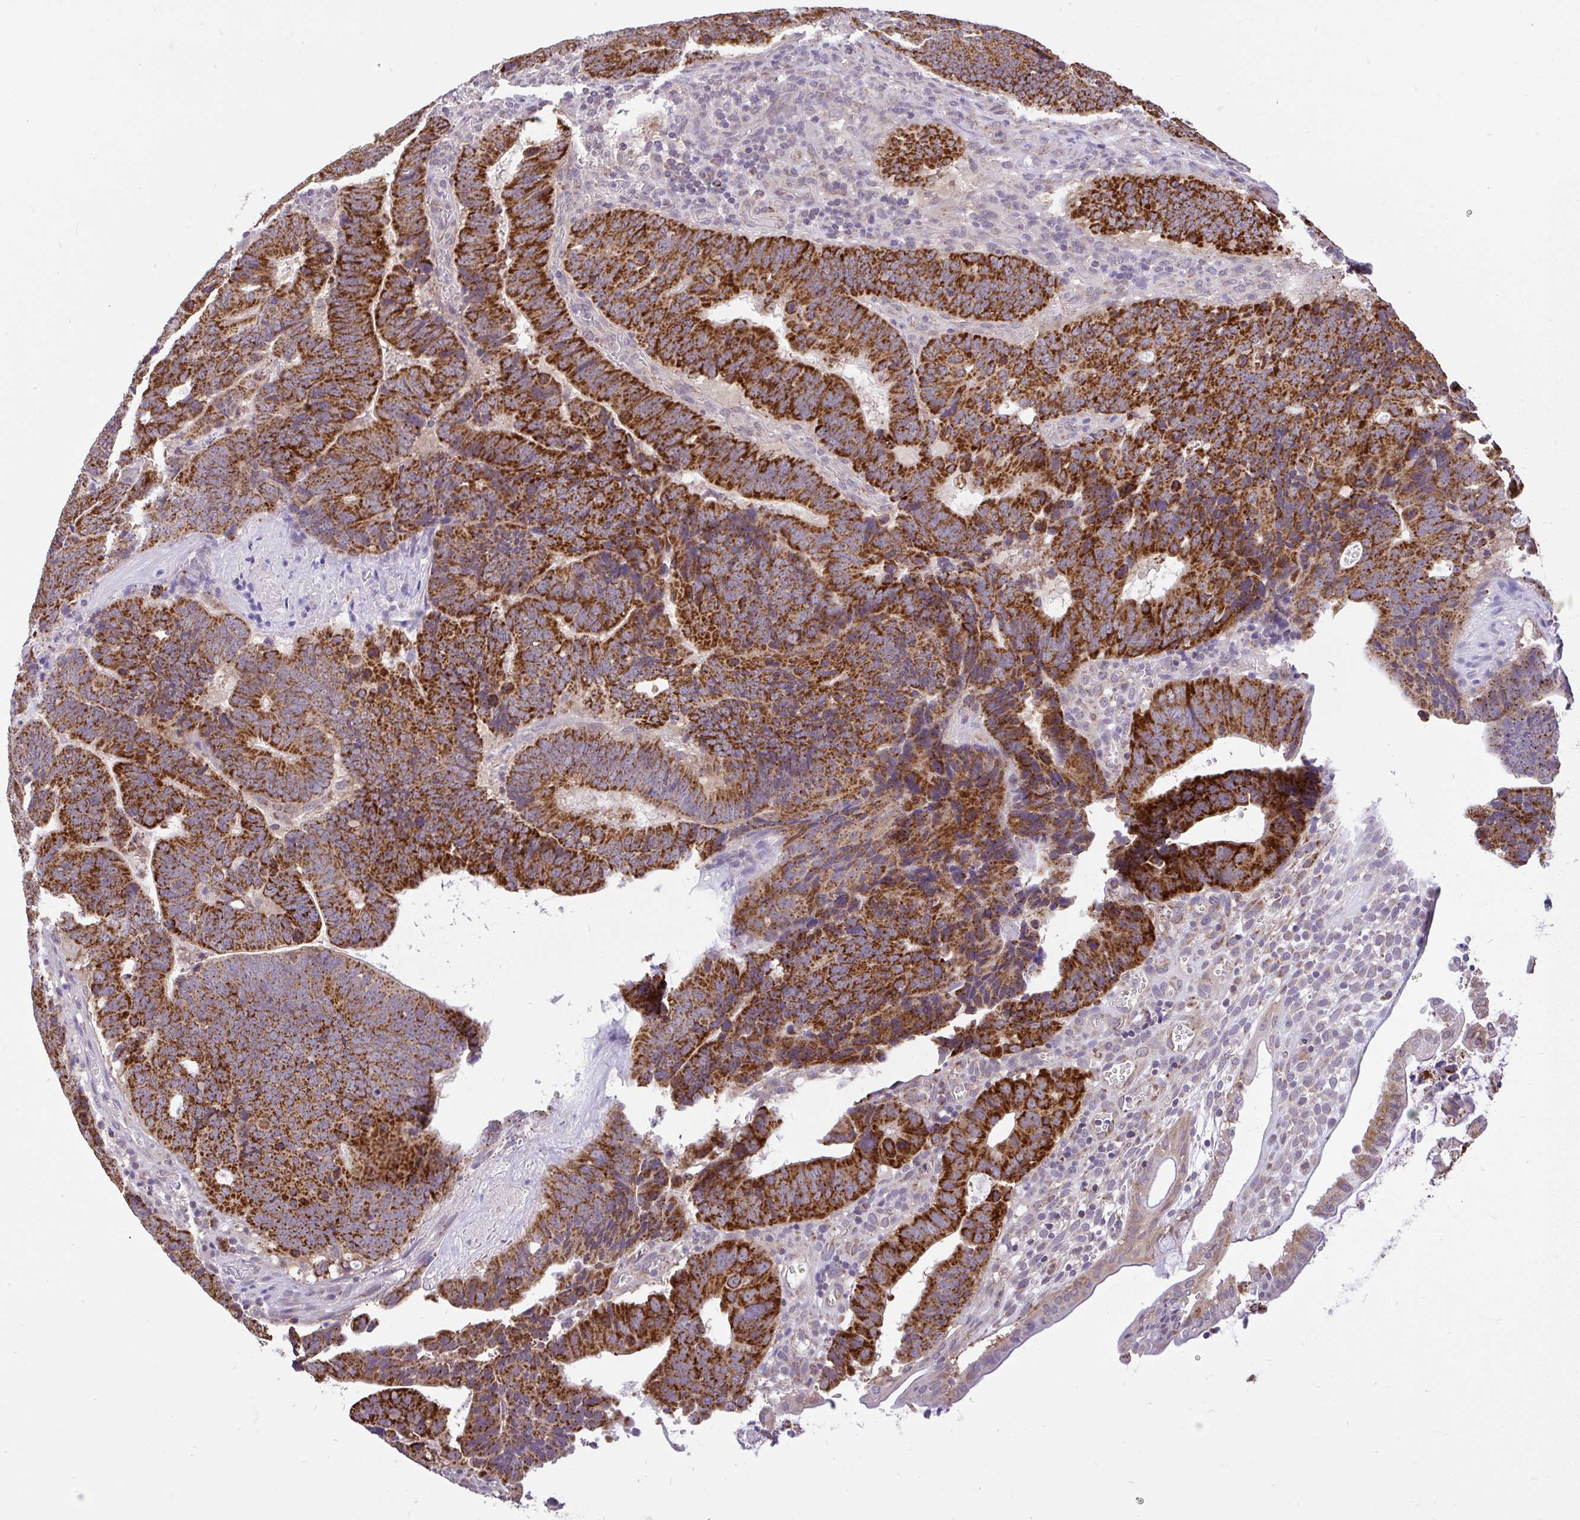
{"staining": {"intensity": "strong", "quantity": ">75%", "location": "cytoplasmic/membranous"}, "tissue": "colorectal cancer", "cell_type": "Tumor cells", "image_type": "cancer", "snomed": [{"axis": "morphology", "description": "Adenocarcinoma, NOS"}, {"axis": "topography", "description": "Colon"}], "caption": "Protein staining by immunohistochemistry (IHC) displays strong cytoplasmic/membranous staining in approximately >75% of tumor cells in colorectal adenocarcinoma.", "gene": "PYCR2", "patient": {"sex": "male", "age": 62}}